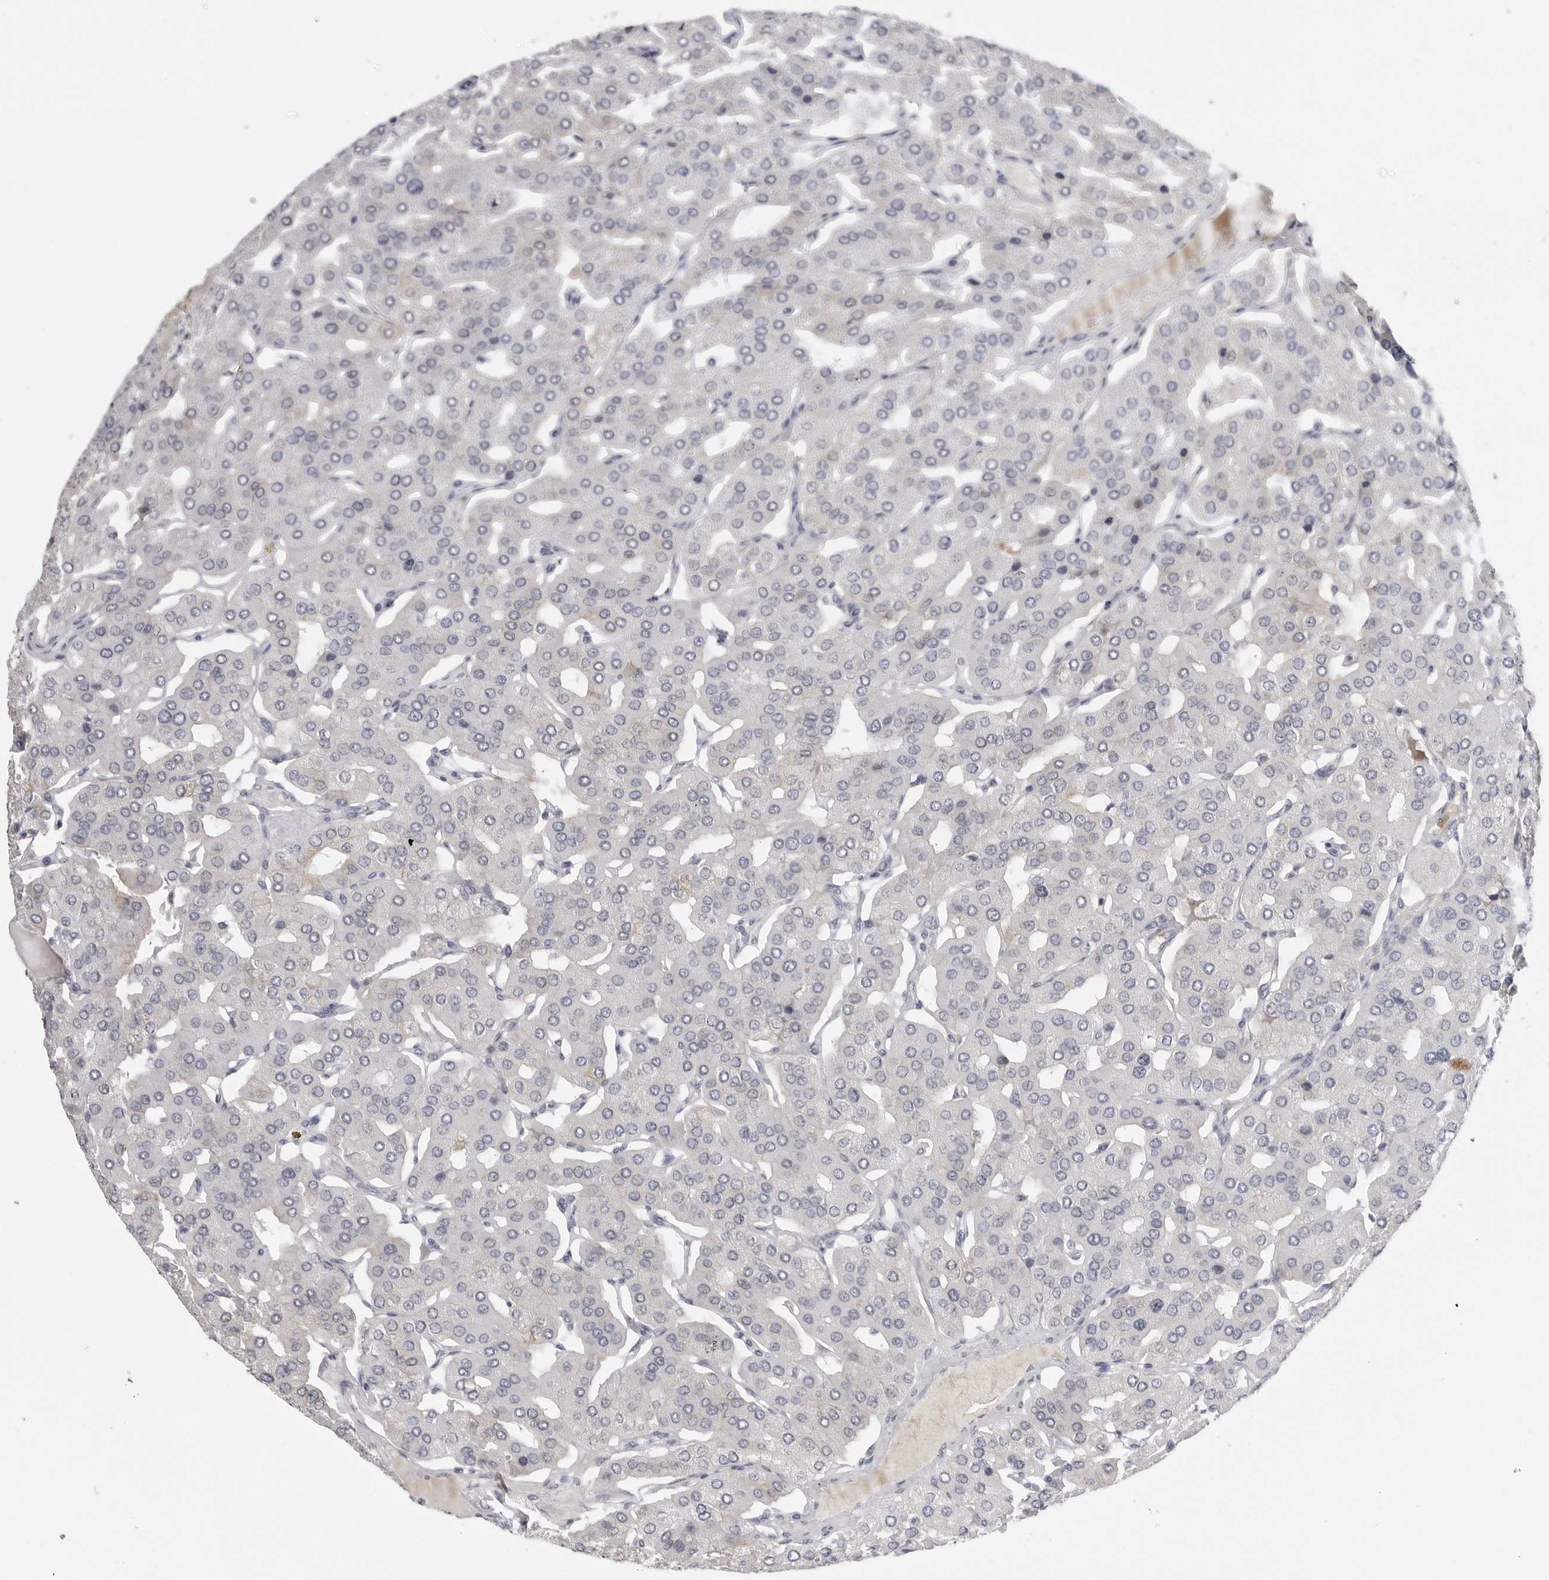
{"staining": {"intensity": "moderate", "quantity": "25%-75%", "location": "cytoplasmic/membranous"}, "tissue": "parathyroid gland", "cell_type": "Glandular cells", "image_type": "normal", "snomed": [{"axis": "morphology", "description": "Normal tissue, NOS"}, {"axis": "morphology", "description": "Adenoma, NOS"}, {"axis": "topography", "description": "Parathyroid gland"}], "caption": "This image shows IHC staining of benign human parathyroid gland, with medium moderate cytoplasmic/membranous positivity in approximately 25%-75% of glandular cells.", "gene": "SERPINF2", "patient": {"sex": "female", "age": 86}}